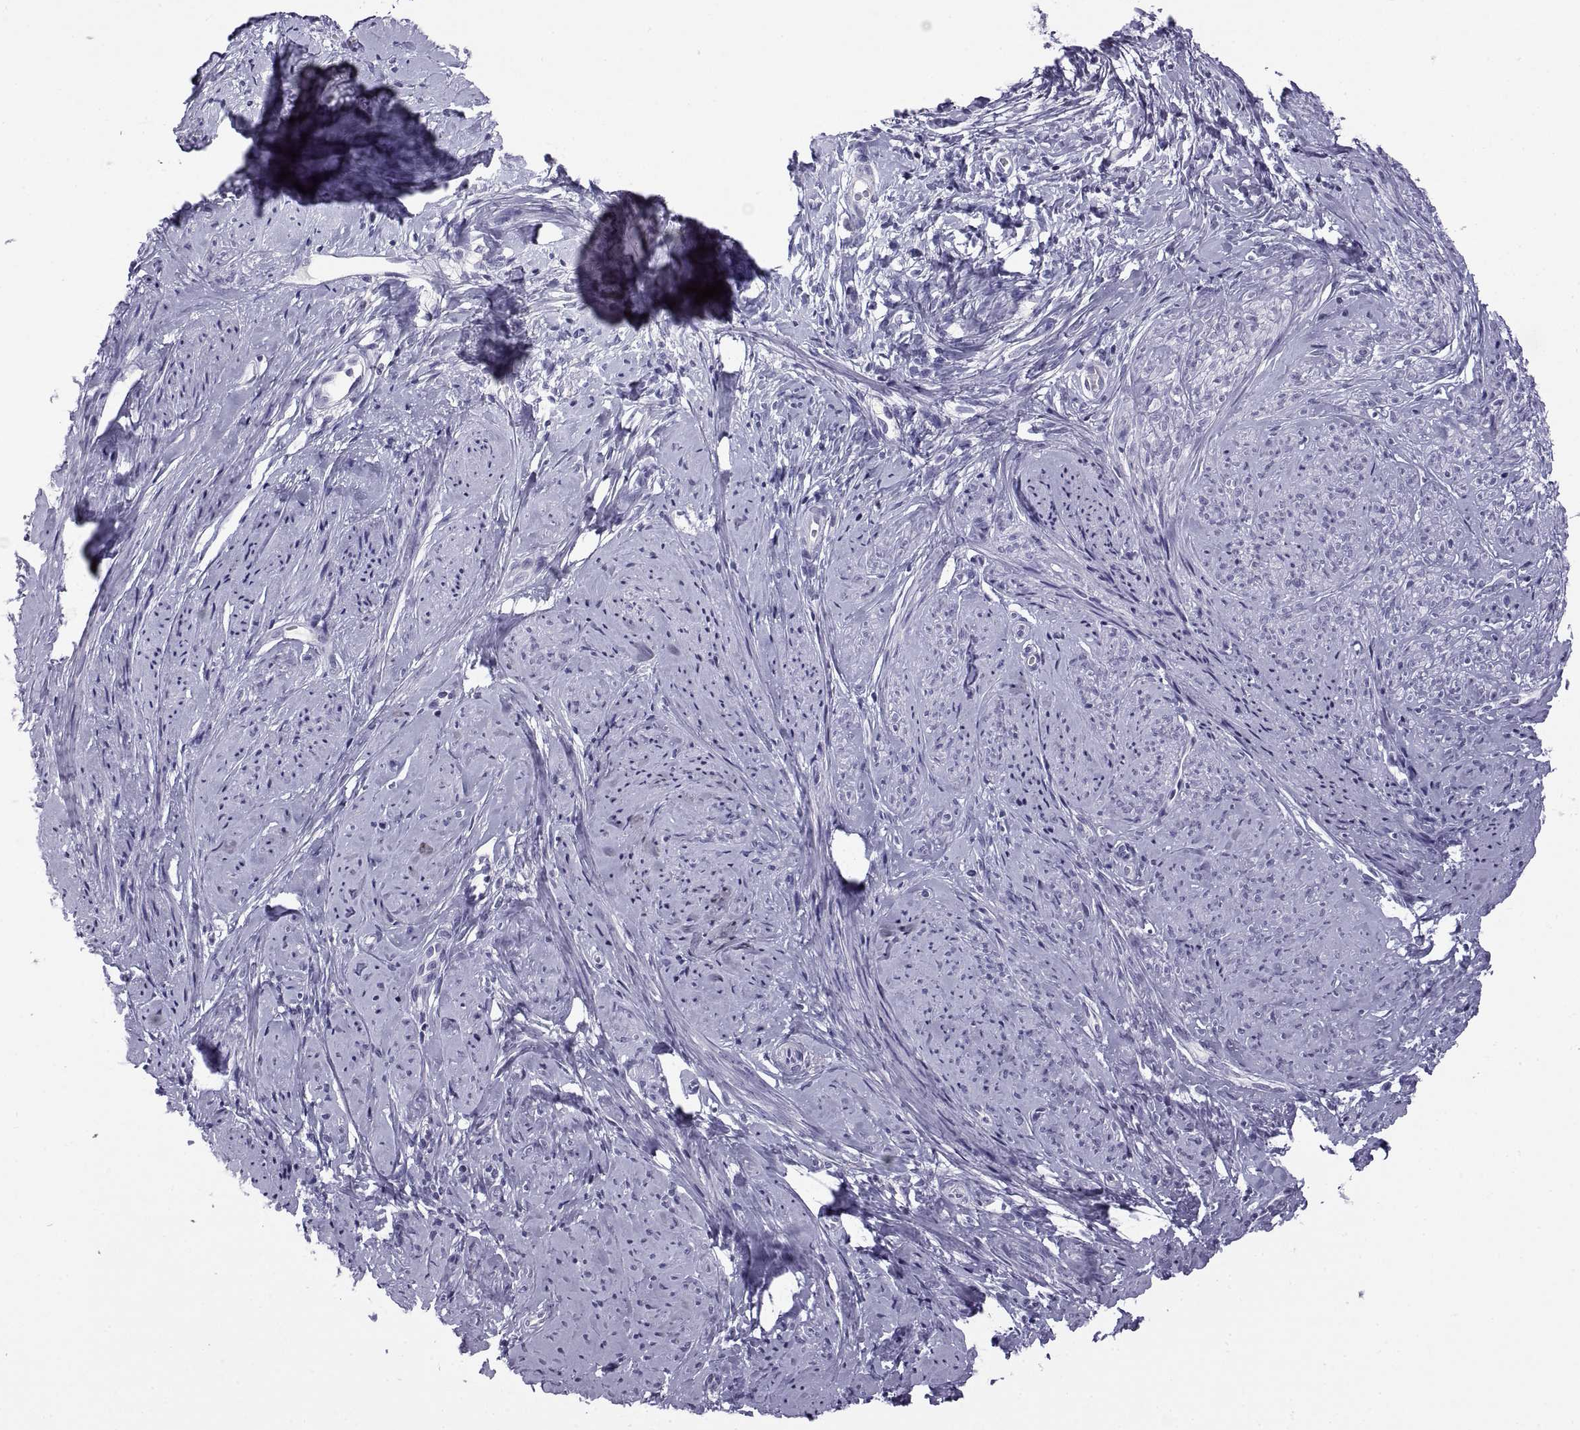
{"staining": {"intensity": "negative", "quantity": "none", "location": "none"}, "tissue": "smooth muscle", "cell_type": "Smooth muscle cells", "image_type": "normal", "snomed": [{"axis": "morphology", "description": "Normal tissue, NOS"}, {"axis": "topography", "description": "Smooth muscle"}], "caption": "High power microscopy photomicrograph of an IHC histopathology image of benign smooth muscle, revealing no significant positivity in smooth muscle cells. (Stains: DAB (3,3'-diaminobenzidine) immunohistochemistry with hematoxylin counter stain, Microscopy: brightfield microscopy at high magnification).", "gene": "RGS19", "patient": {"sex": "female", "age": 48}}